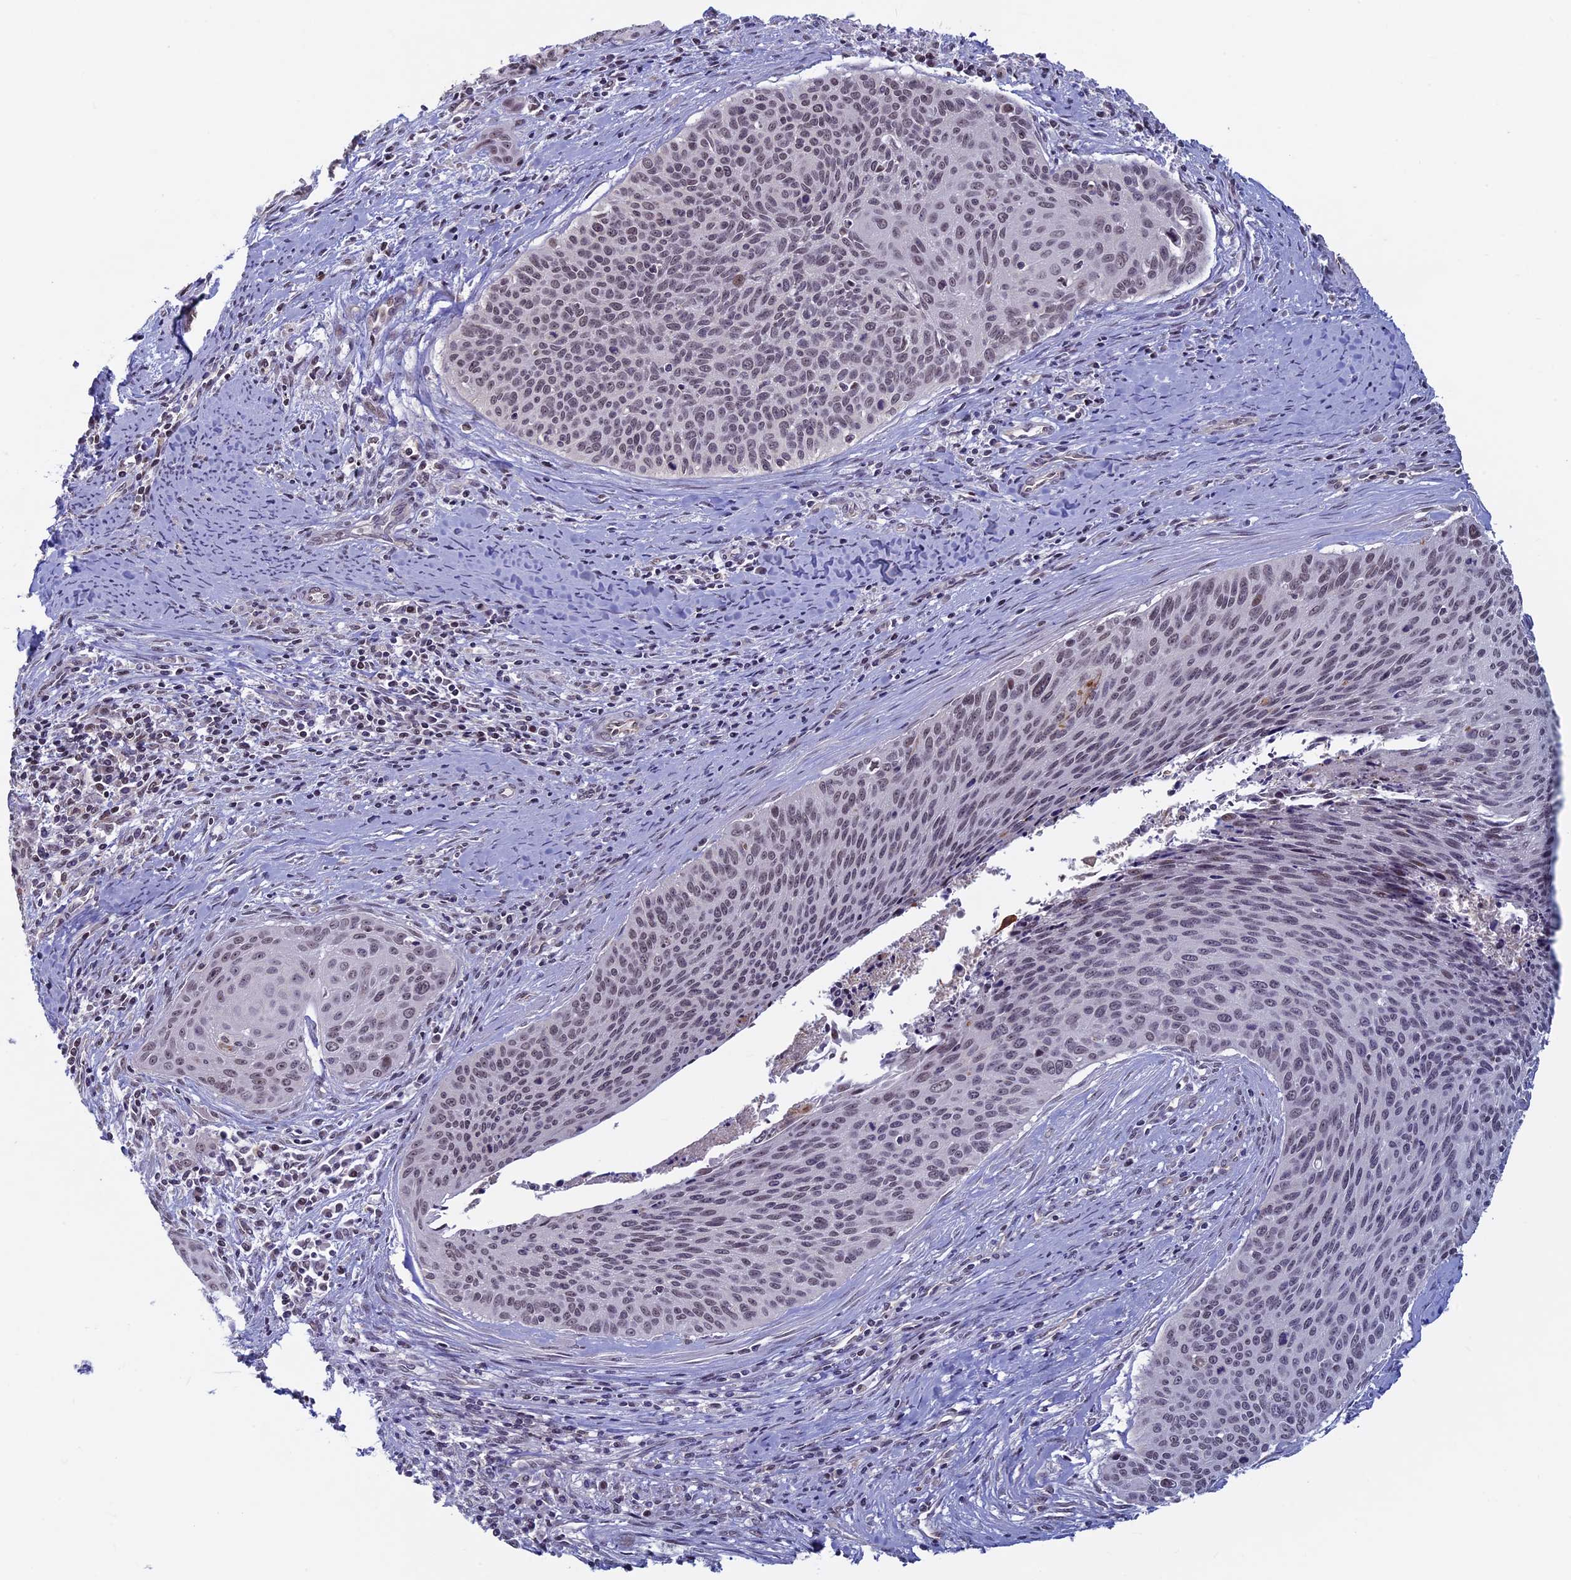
{"staining": {"intensity": "weak", "quantity": ">75%", "location": "nuclear"}, "tissue": "cervical cancer", "cell_type": "Tumor cells", "image_type": "cancer", "snomed": [{"axis": "morphology", "description": "Squamous cell carcinoma, NOS"}, {"axis": "topography", "description": "Cervix"}], "caption": "Immunohistochemical staining of cervical cancer reveals low levels of weak nuclear protein expression in about >75% of tumor cells.", "gene": "SPIRE1", "patient": {"sex": "female", "age": 55}}